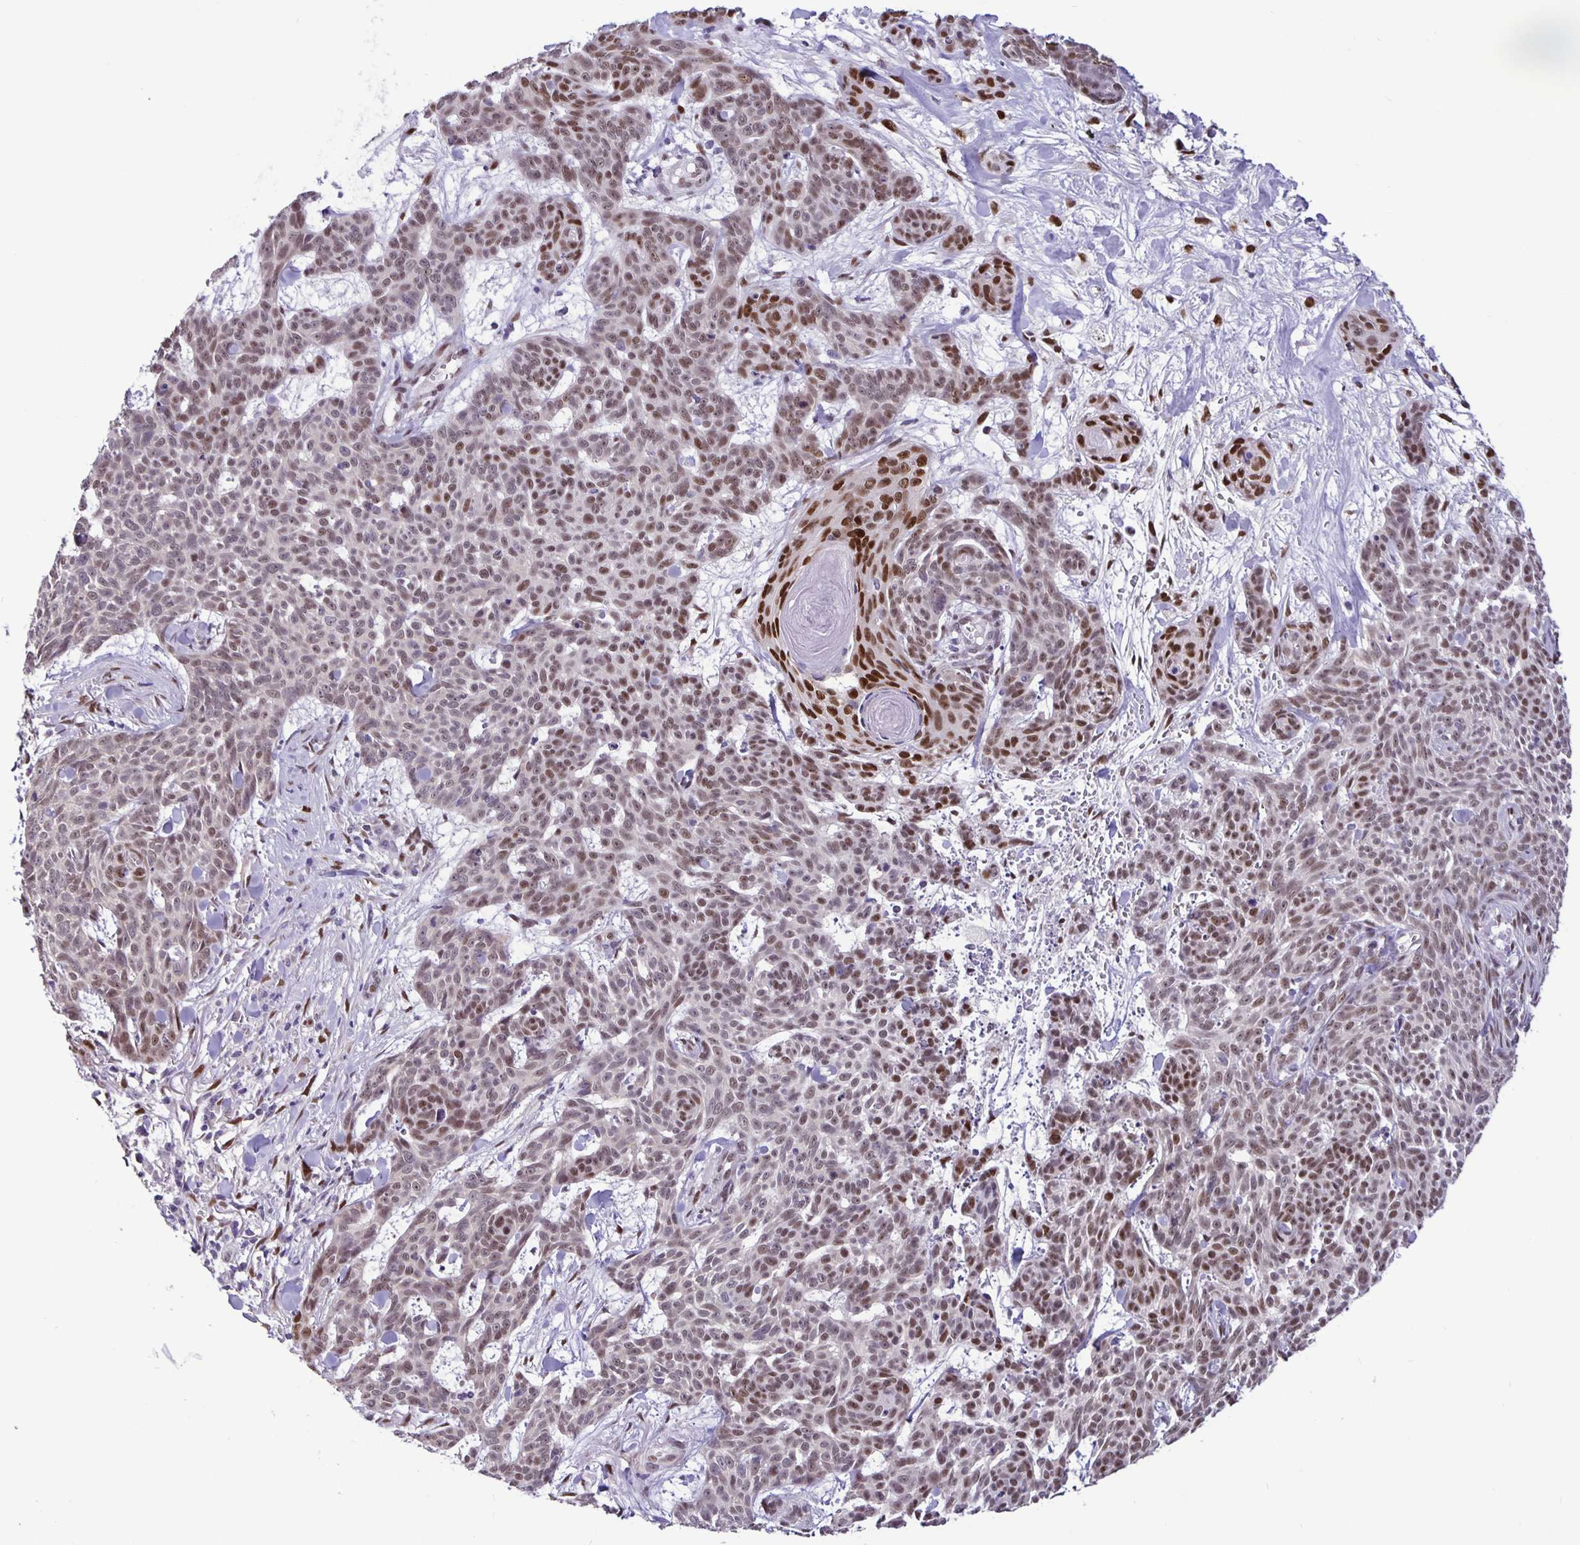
{"staining": {"intensity": "strong", "quantity": "<25%", "location": "nuclear"}, "tissue": "skin cancer", "cell_type": "Tumor cells", "image_type": "cancer", "snomed": [{"axis": "morphology", "description": "Basal cell carcinoma"}, {"axis": "topography", "description": "Skin"}], "caption": "Skin cancer (basal cell carcinoma) stained with immunohistochemistry (IHC) exhibits strong nuclear expression in about <25% of tumor cells. (Brightfield microscopy of DAB IHC at high magnification).", "gene": "FOSL2", "patient": {"sex": "female", "age": 93}}